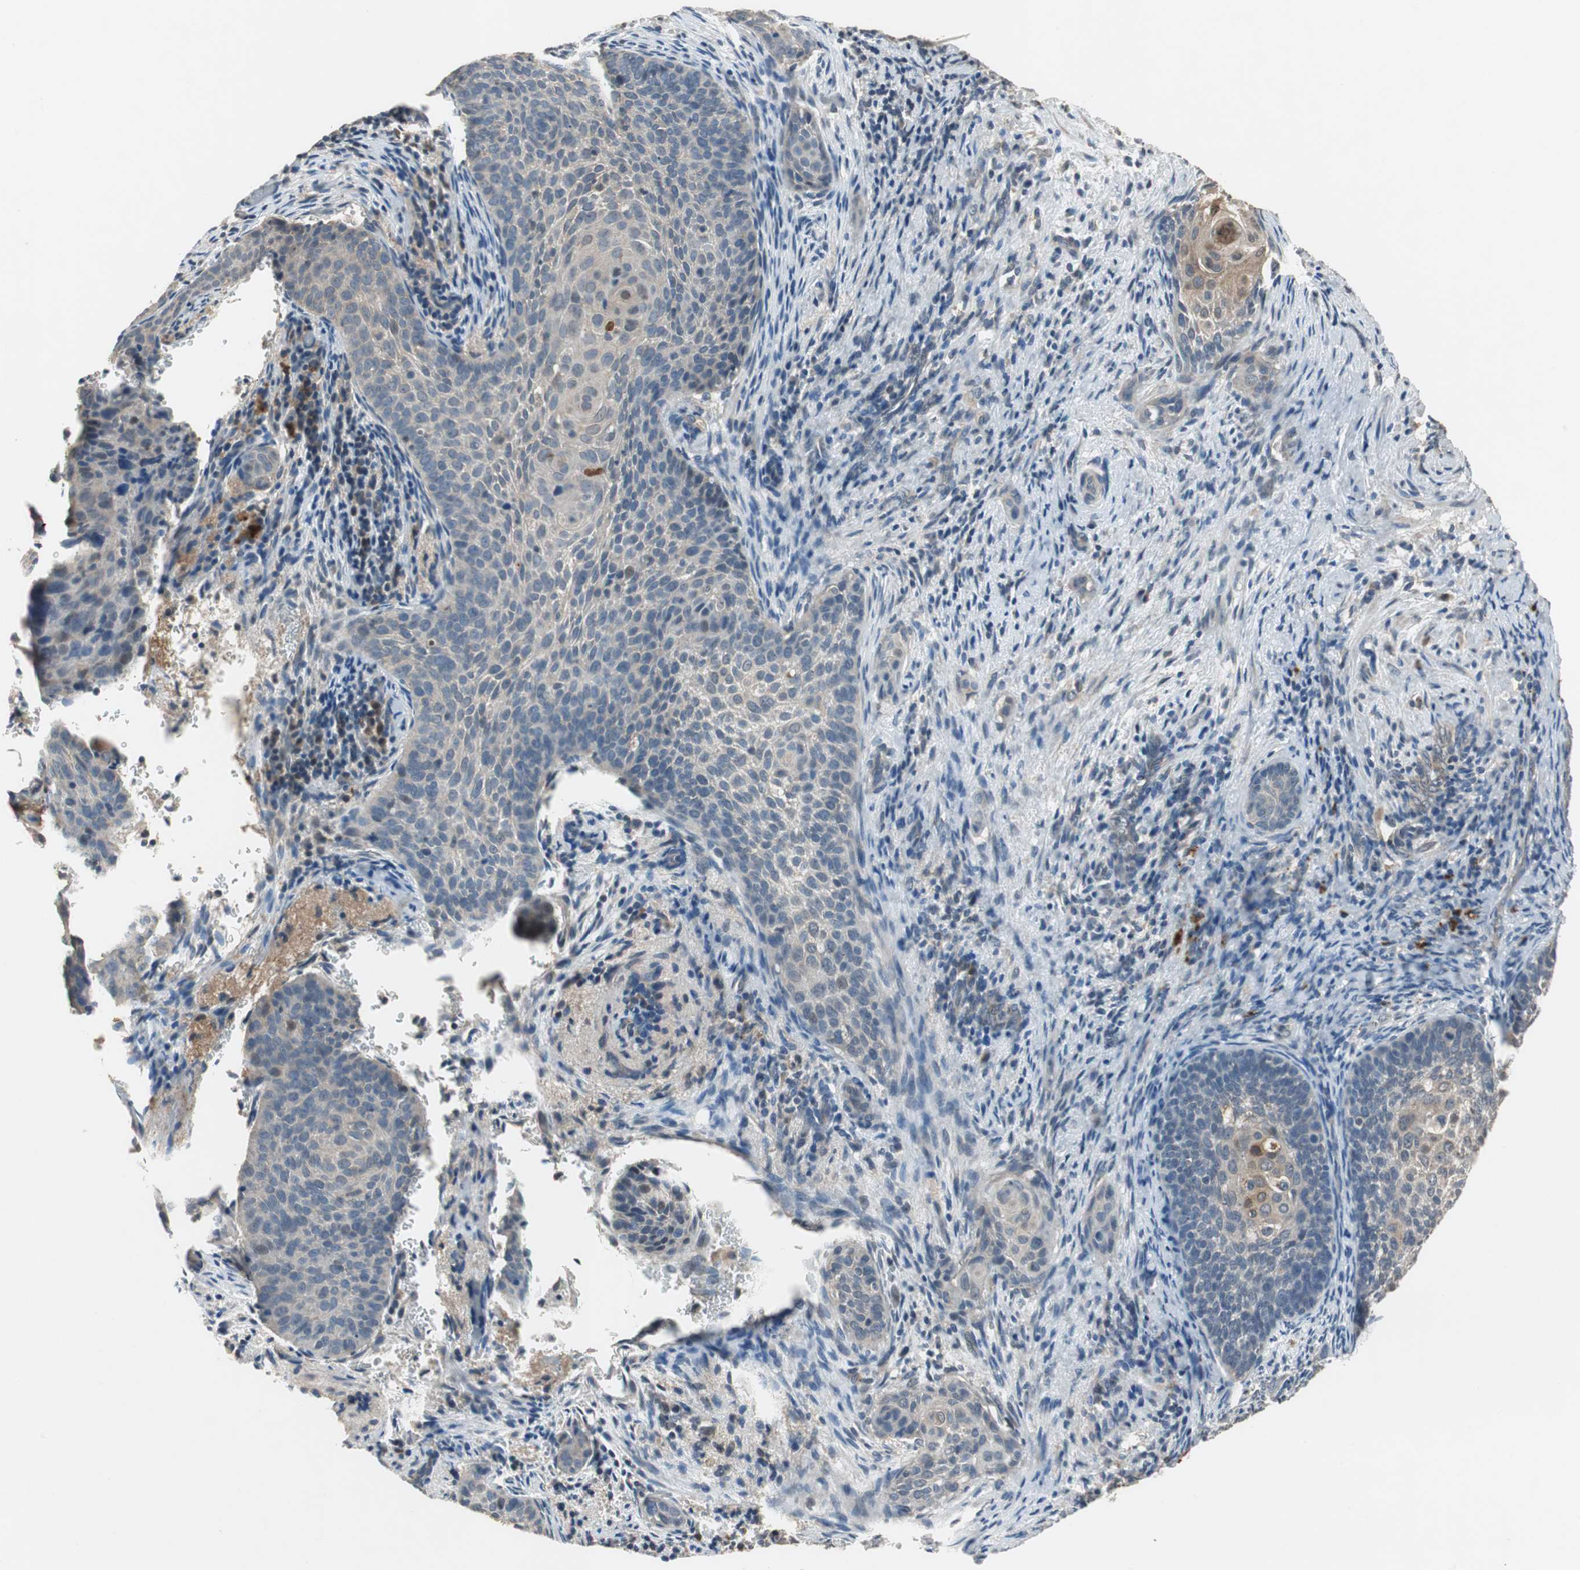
{"staining": {"intensity": "negative", "quantity": "none", "location": "none"}, "tissue": "cervical cancer", "cell_type": "Tumor cells", "image_type": "cancer", "snomed": [{"axis": "morphology", "description": "Squamous cell carcinoma, NOS"}, {"axis": "topography", "description": "Cervix"}], "caption": "Tumor cells are negative for brown protein staining in cervical cancer.", "gene": "PI4KB", "patient": {"sex": "female", "age": 33}}